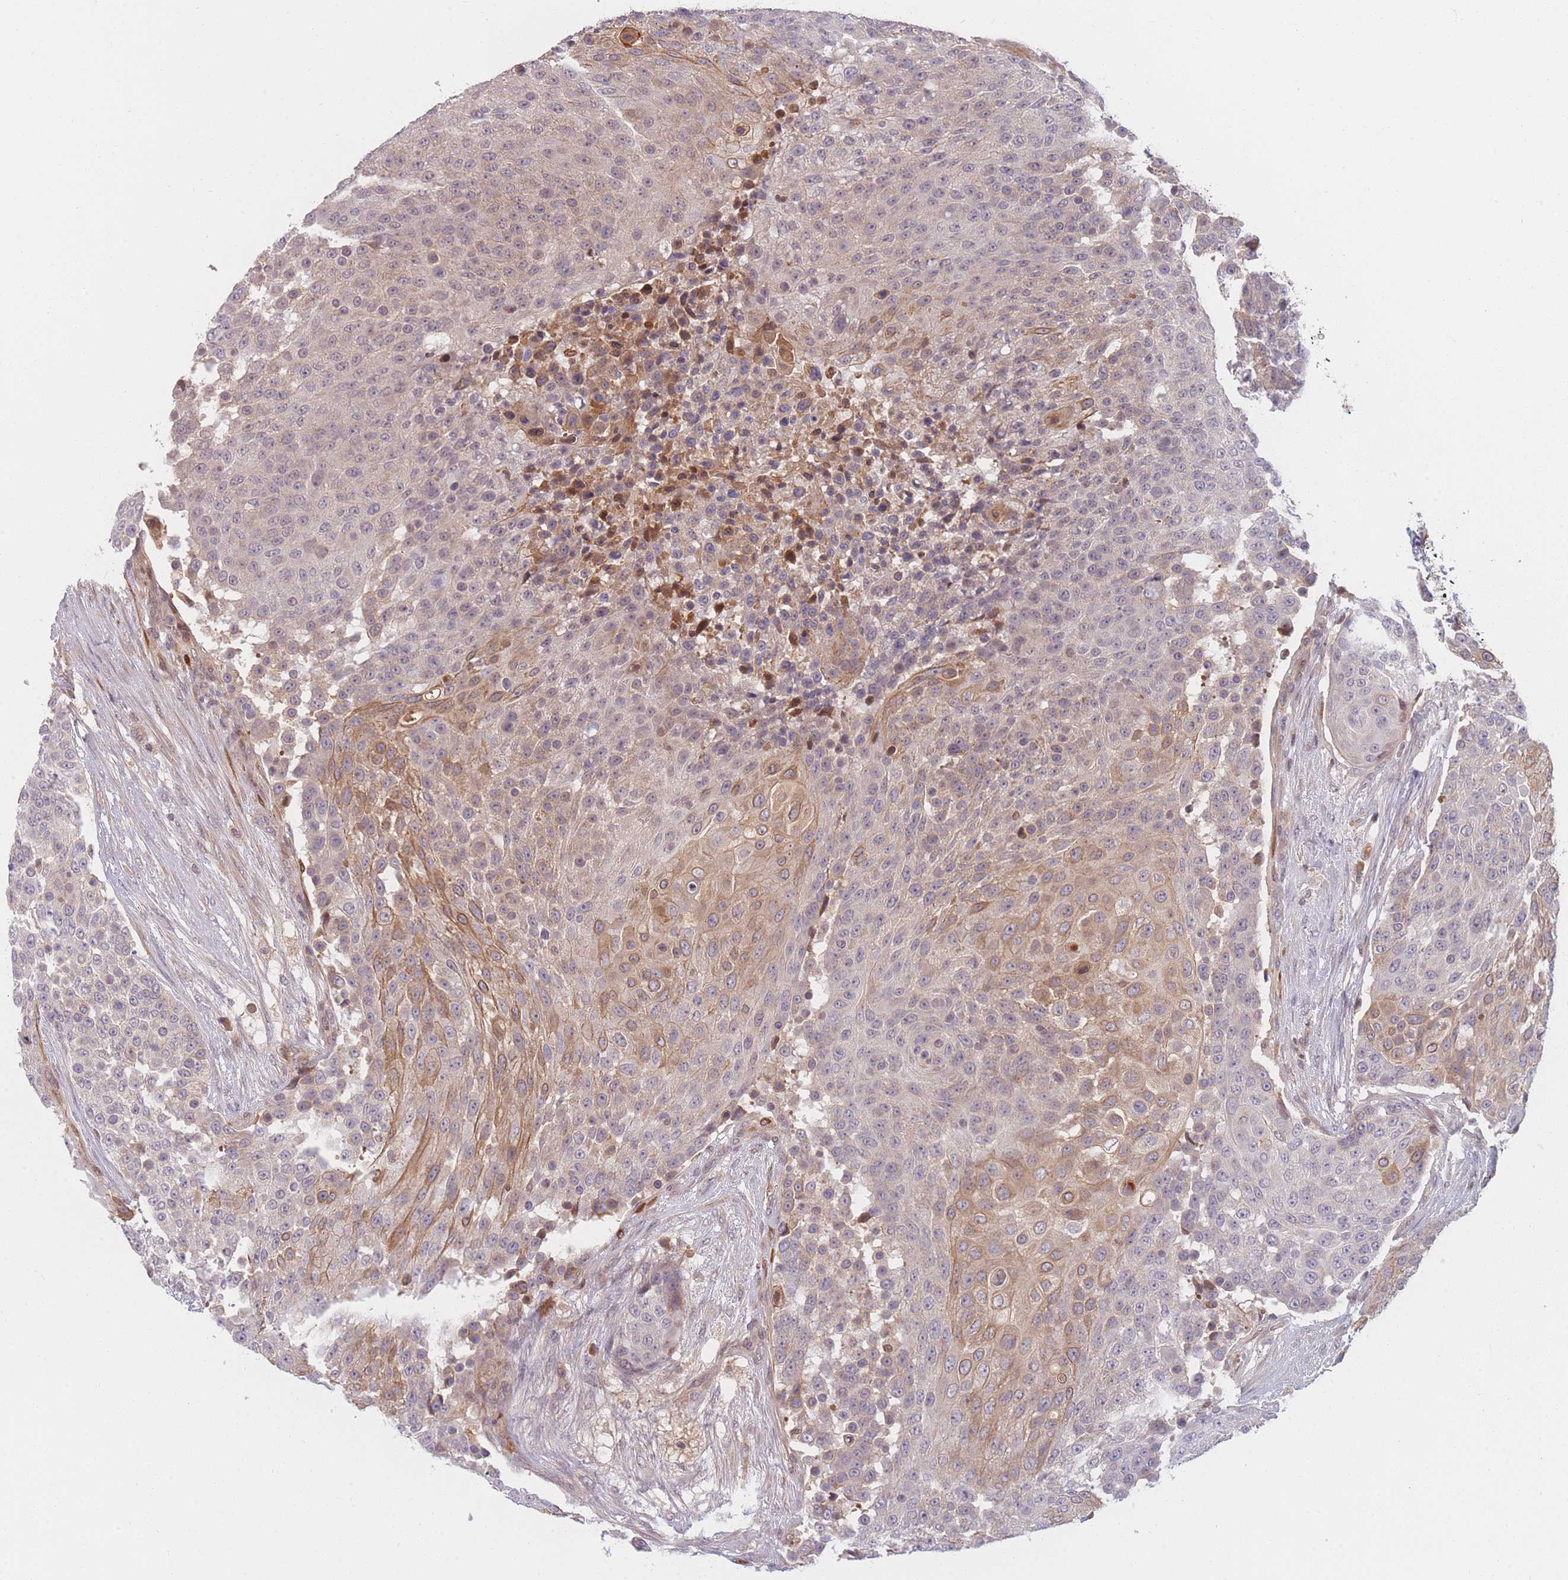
{"staining": {"intensity": "moderate", "quantity": "<25%", "location": "cytoplasmic/membranous"}, "tissue": "urothelial cancer", "cell_type": "Tumor cells", "image_type": "cancer", "snomed": [{"axis": "morphology", "description": "Urothelial carcinoma, High grade"}, {"axis": "topography", "description": "Urinary bladder"}], "caption": "IHC of human urothelial cancer reveals low levels of moderate cytoplasmic/membranous positivity in approximately <25% of tumor cells.", "gene": "FAM153A", "patient": {"sex": "female", "age": 63}}